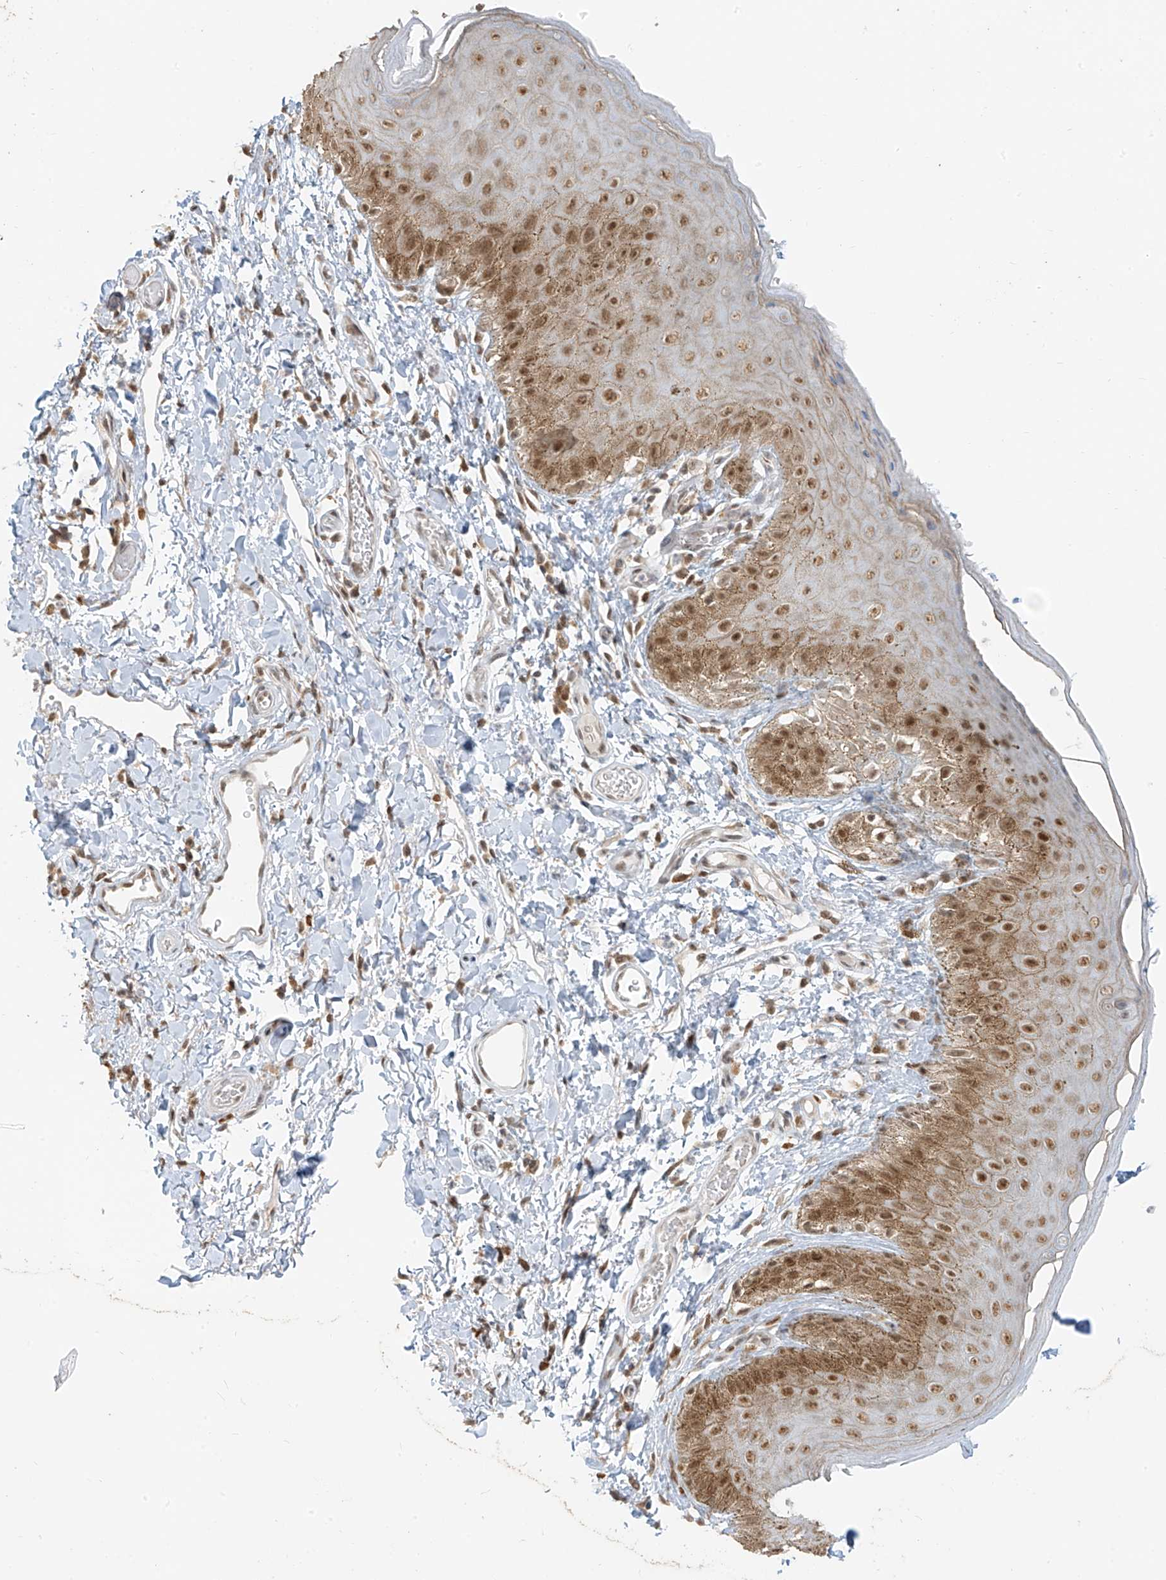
{"staining": {"intensity": "moderate", "quantity": ">75%", "location": "cytoplasmic/membranous,nuclear"}, "tissue": "skin", "cell_type": "Epidermal cells", "image_type": "normal", "snomed": [{"axis": "morphology", "description": "Normal tissue, NOS"}, {"axis": "topography", "description": "Anal"}], "caption": "Brown immunohistochemical staining in benign human skin demonstrates moderate cytoplasmic/membranous,nuclear staining in about >75% of epidermal cells.", "gene": "ZMYM2", "patient": {"sex": "male", "age": 44}}